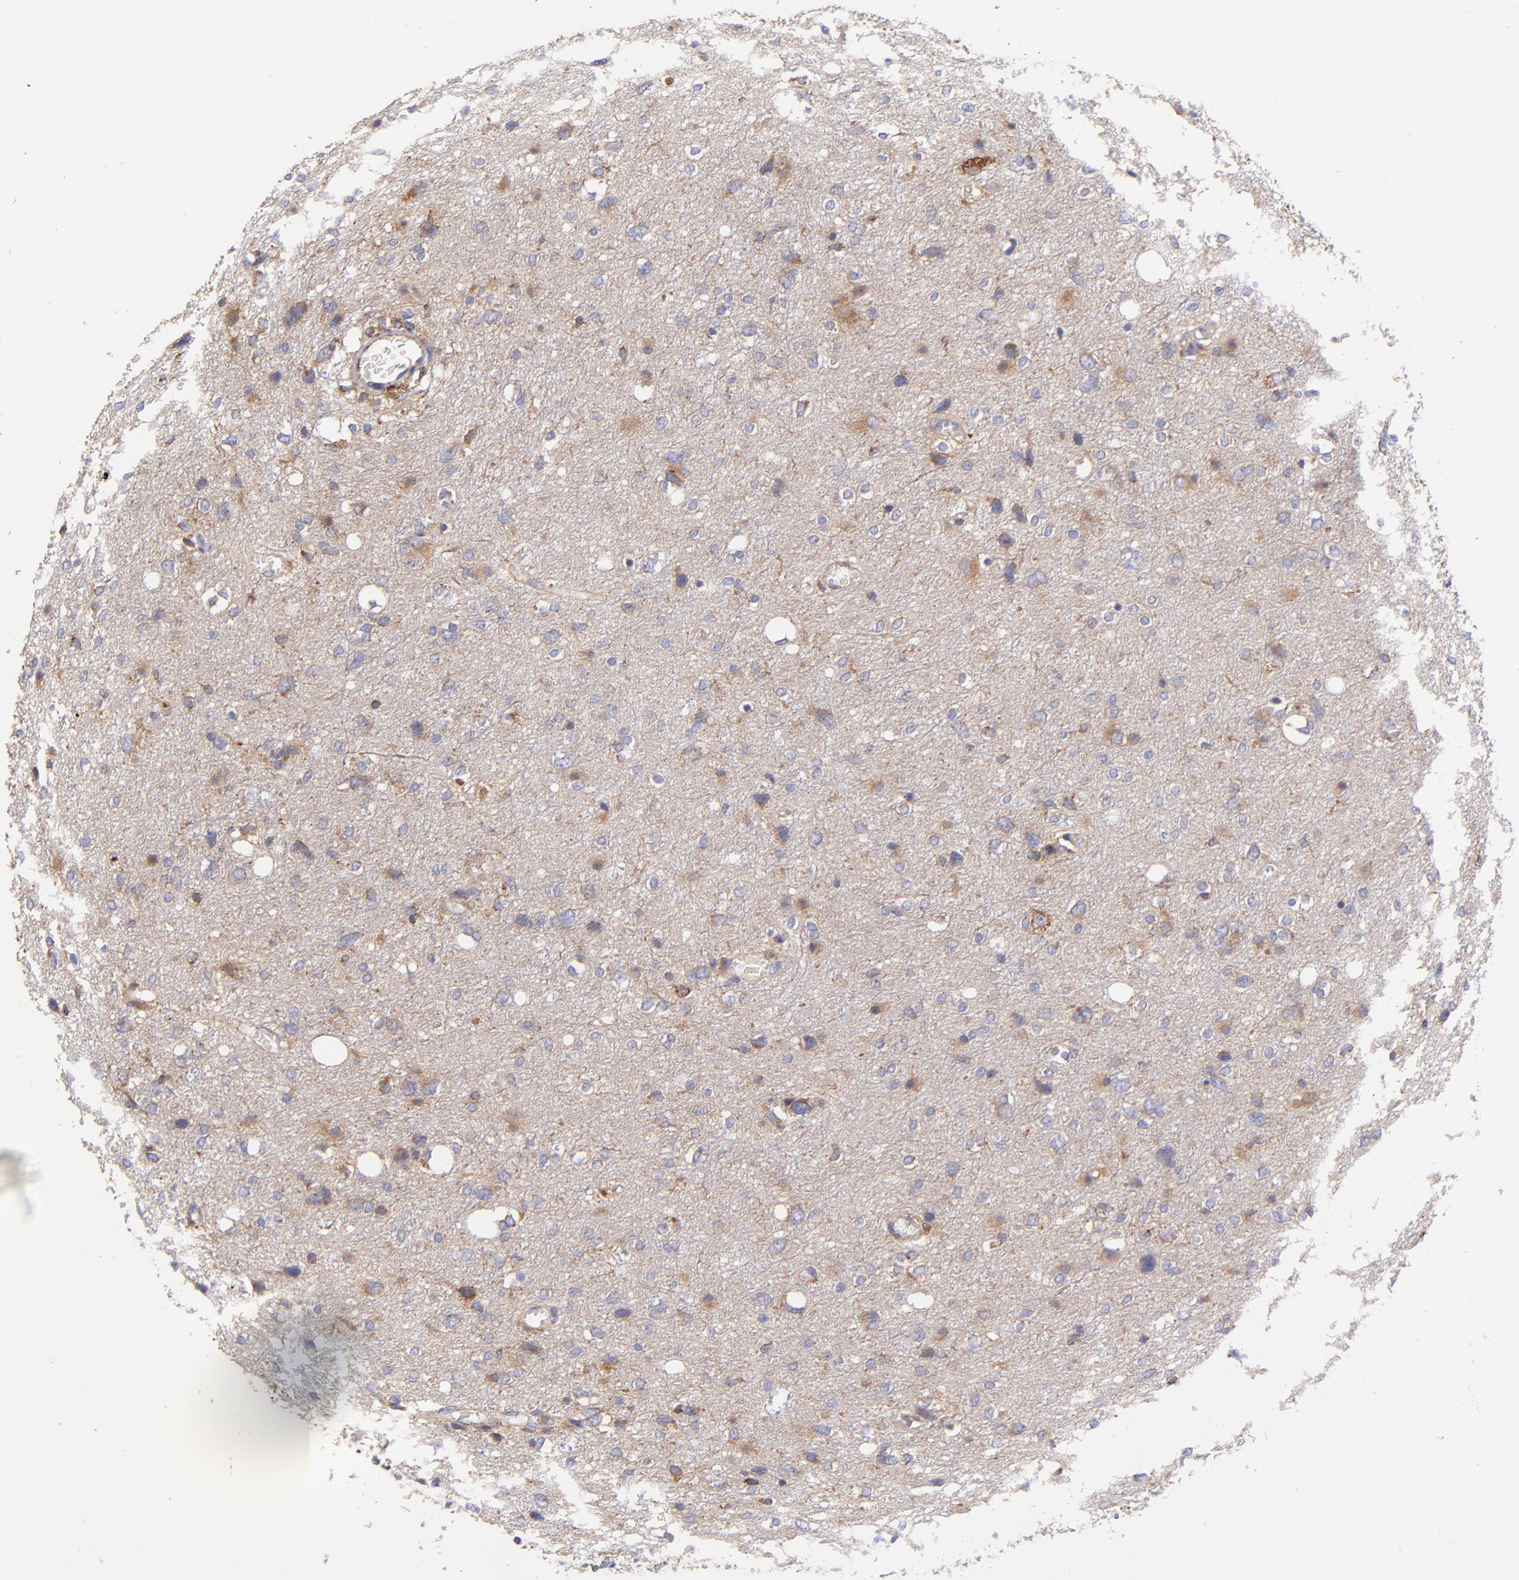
{"staining": {"intensity": "moderate", "quantity": "<25%", "location": "cytoplasmic/membranous"}, "tissue": "glioma", "cell_type": "Tumor cells", "image_type": "cancer", "snomed": [{"axis": "morphology", "description": "Glioma, malignant, High grade"}, {"axis": "topography", "description": "Brain"}], "caption": "An IHC image of neoplastic tissue is shown. Protein staining in brown labels moderate cytoplasmic/membranous positivity in glioma within tumor cells. Nuclei are stained in blue.", "gene": "PREX1", "patient": {"sex": "female", "age": 59}}